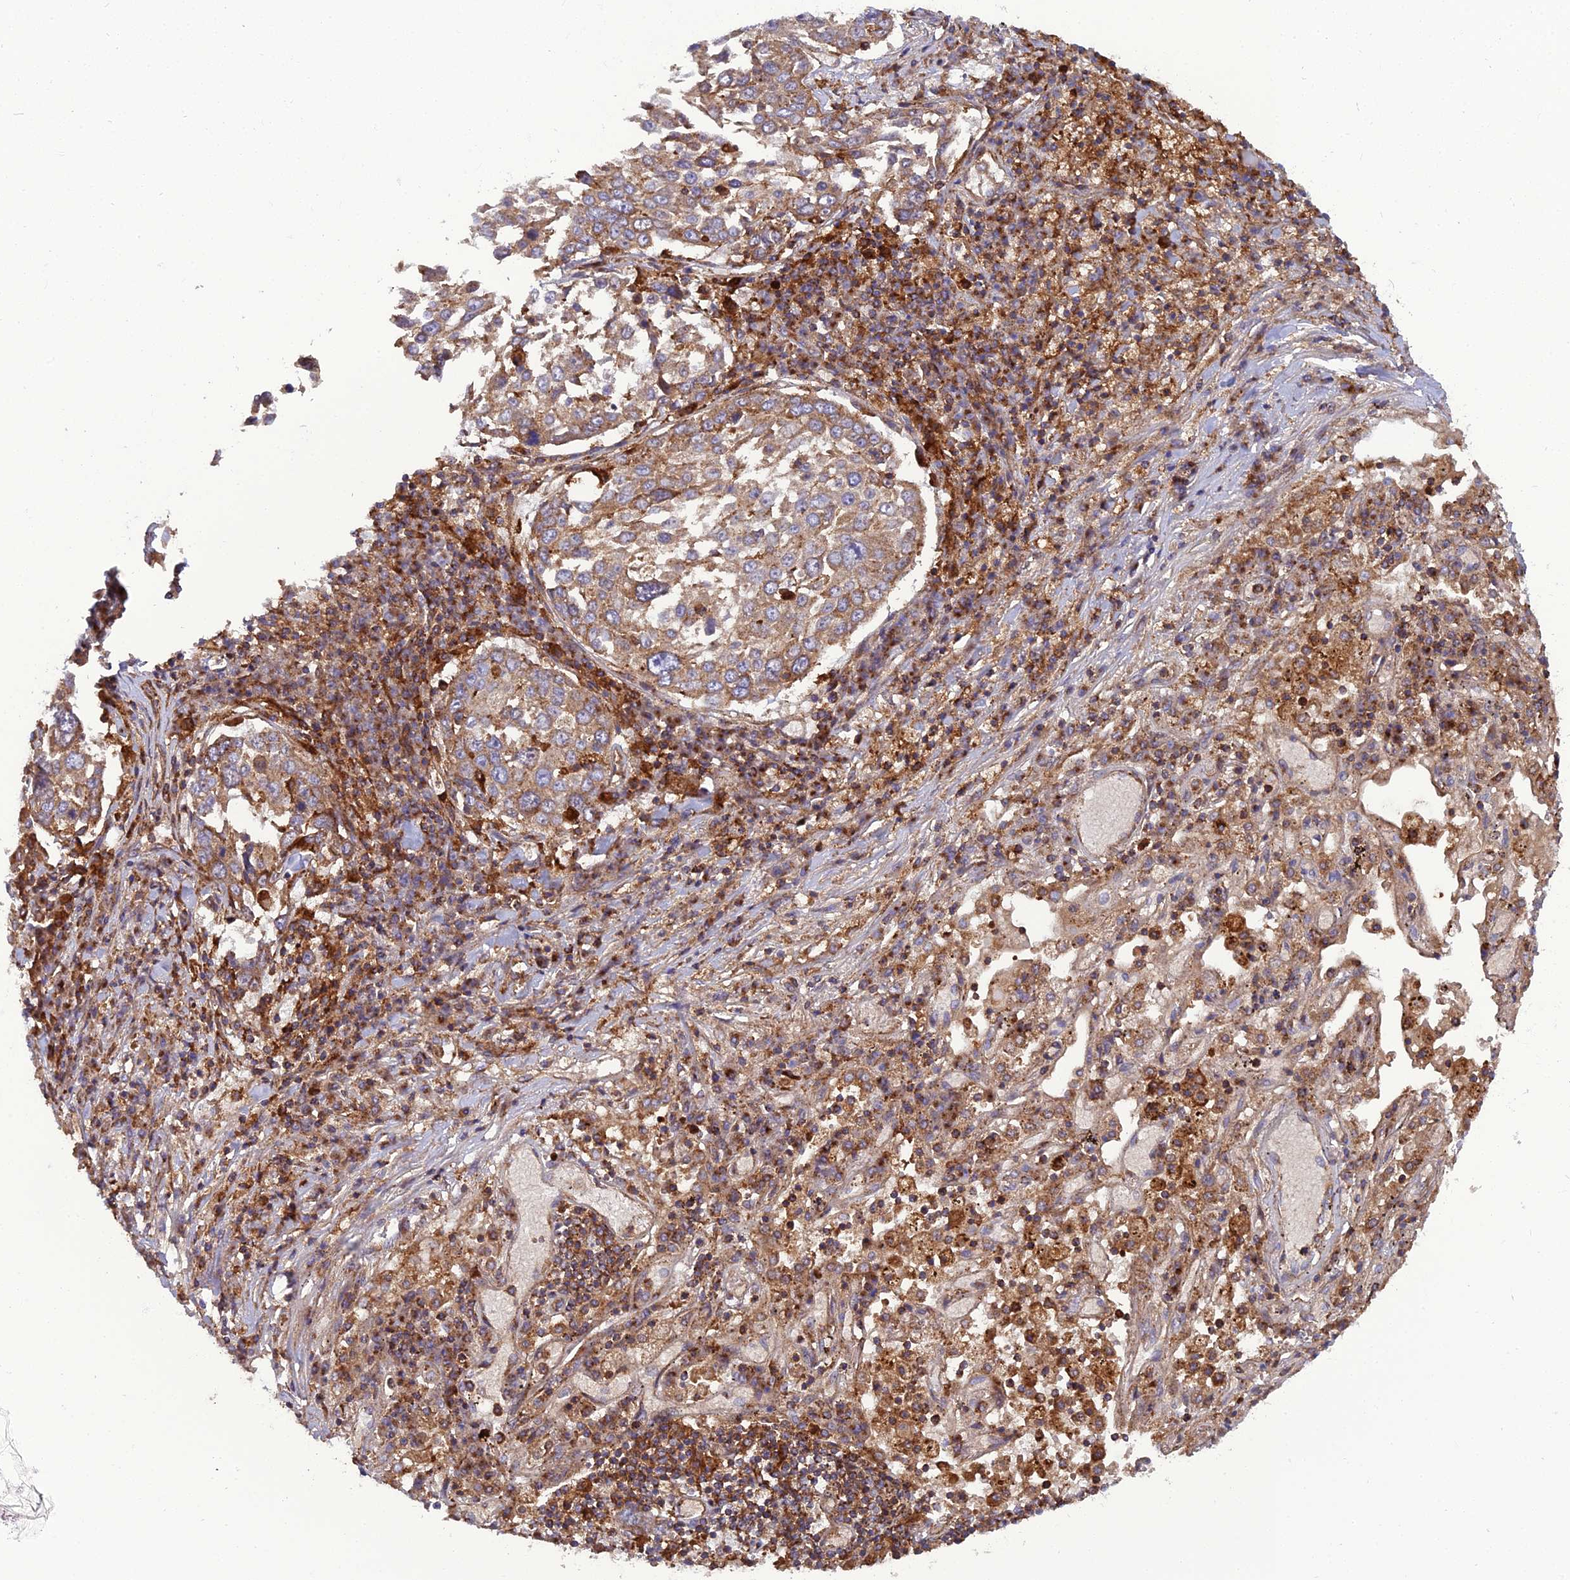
{"staining": {"intensity": "moderate", "quantity": ">75%", "location": "cytoplasmic/membranous"}, "tissue": "lung cancer", "cell_type": "Tumor cells", "image_type": "cancer", "snomed": [{"axis": "morphology", "description": "Squamous cell carcinoma, NOS"}, {"axis": "topography", "description": "Lung"}], "caption": "A histopathology image of lung cancer stained for a protein shows moderate cytoplasmic/membranous brown staining in tumor cells.", "gene": "LNPEP", "patient": {"sex": "male", "age": 65}}